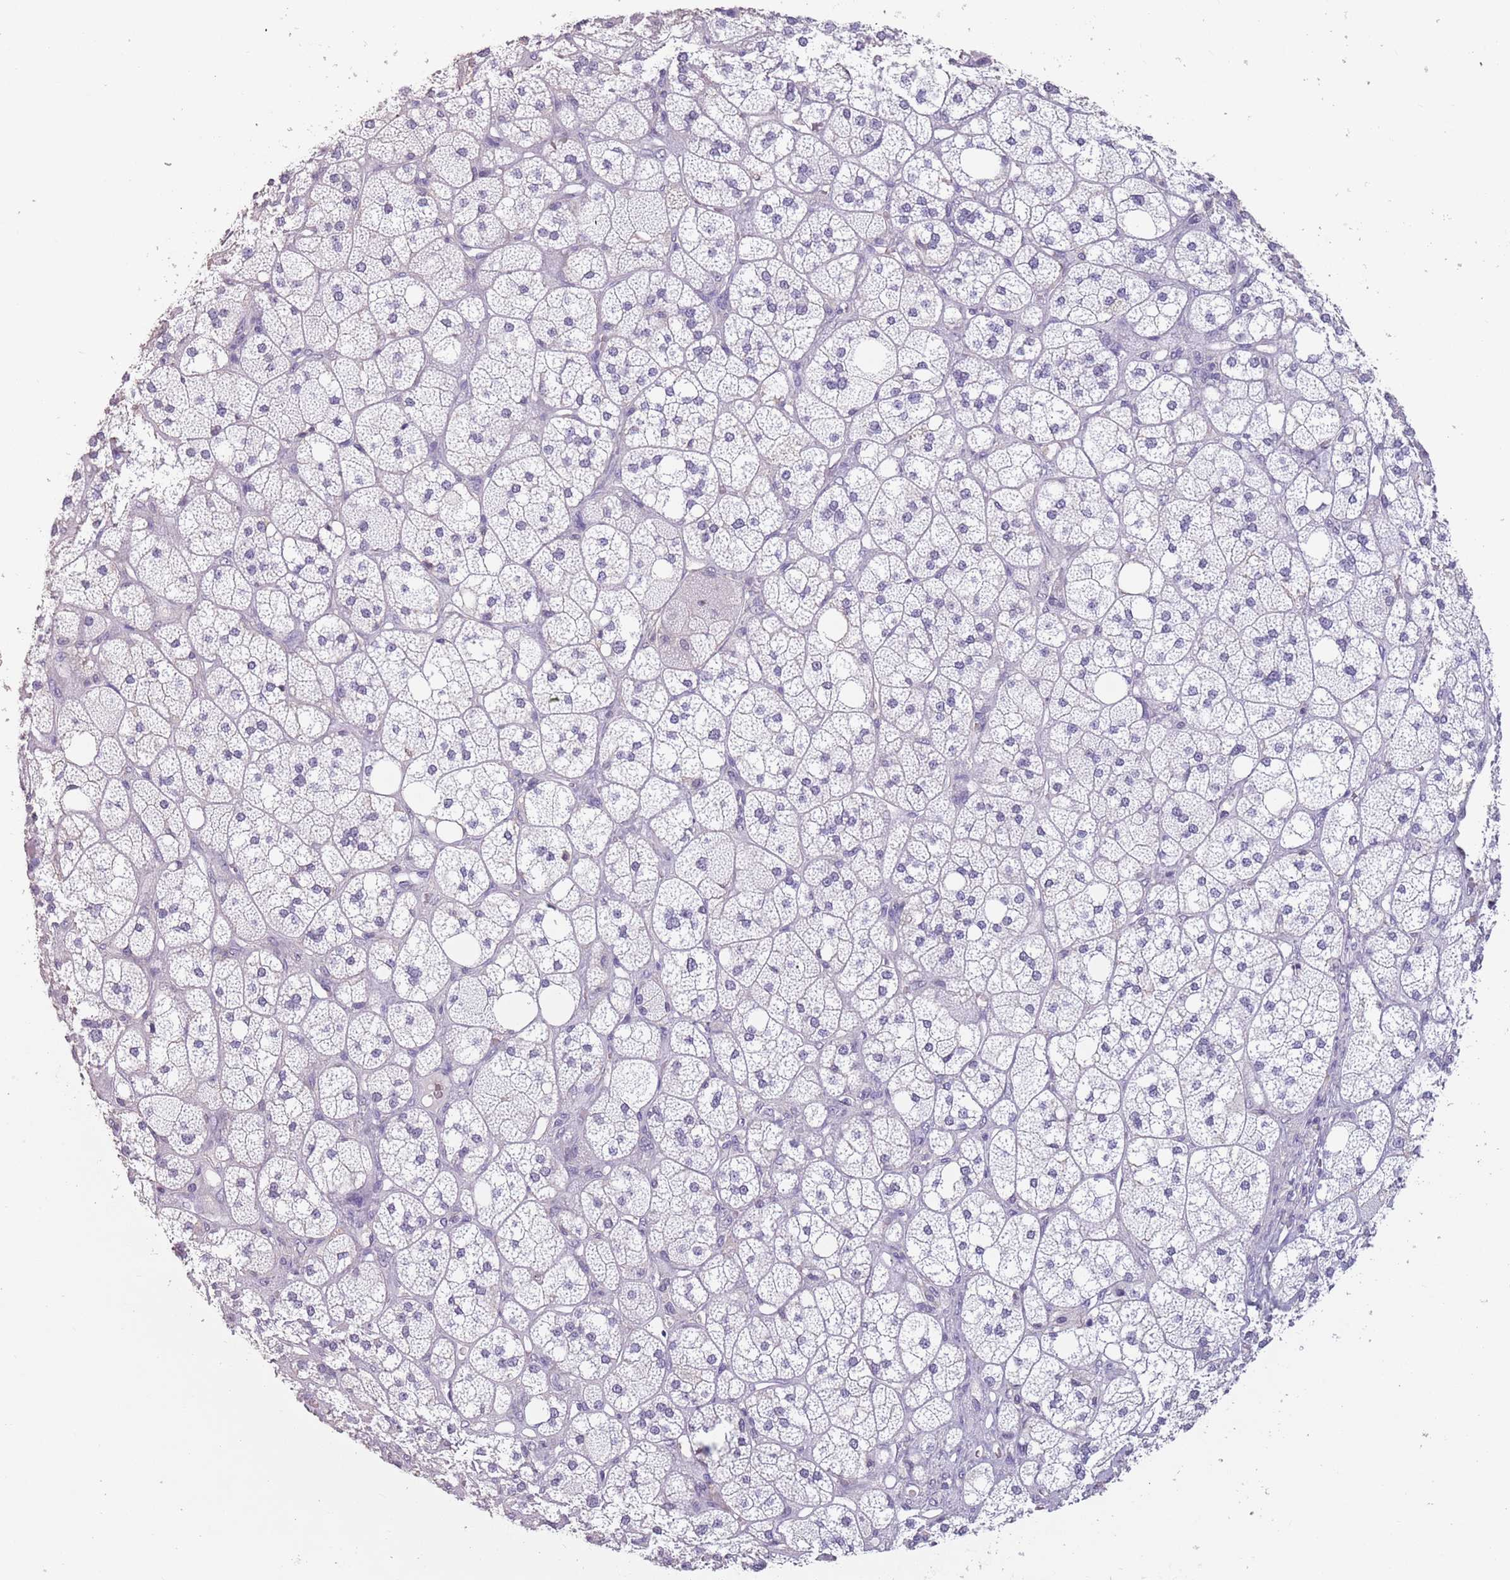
{"staining": {"intensity": "negative", "quantity": "none", "location": "none"}, "tissue": "adrenal gland", "cell_type": "Glandular cells", "image_type": "normal", "snomed": [{"axis": "morphology", "description": "Normal tissue, NOS"}, {"axis": "topography", "description": "Adrenal gland"}], "caption": "A micrograph of human adrenal gland is negative for staining in glandular cells. (DAB IHC visualized using brightfield microscopy, high magnification).", "gene": "SUN5", "patient": {"sex": "male", "age": 61}}